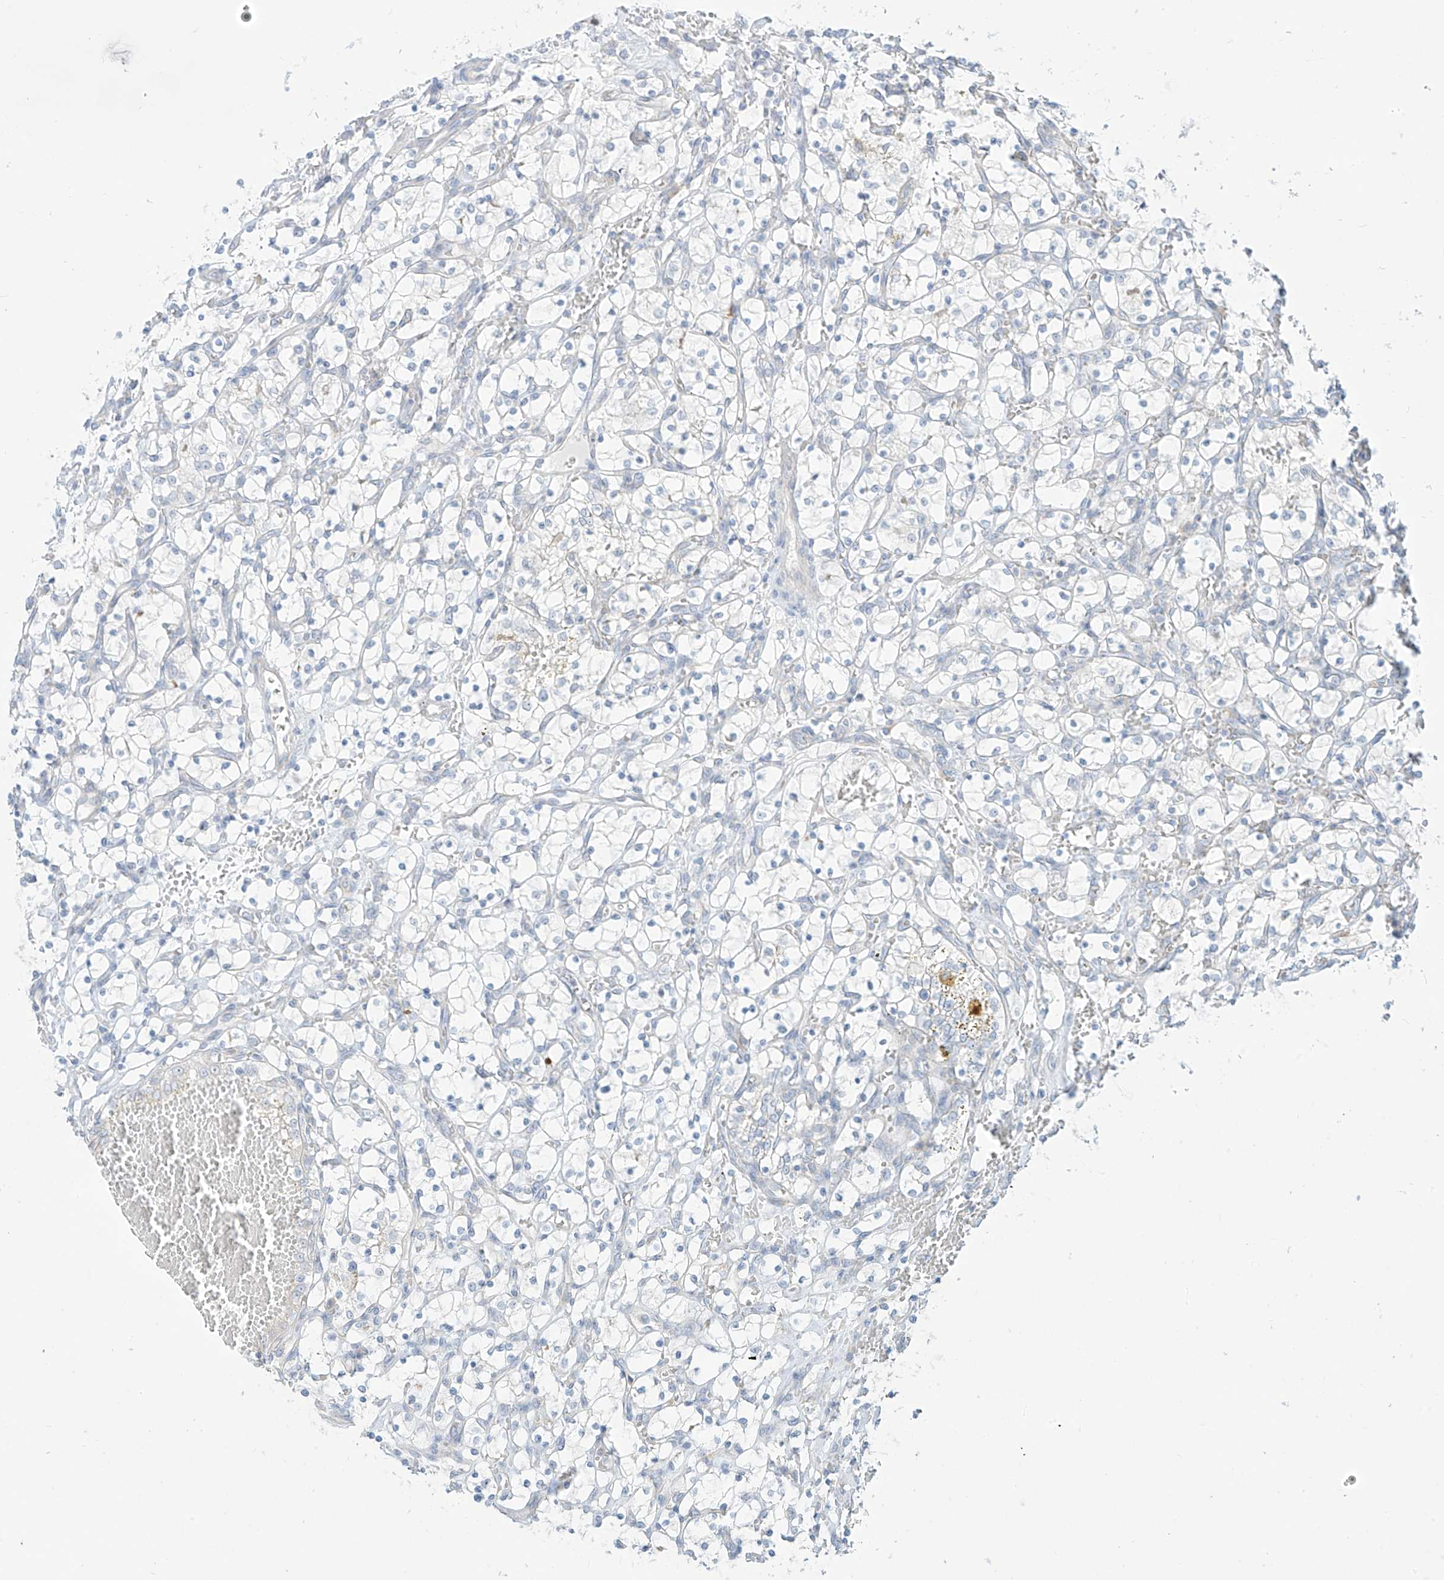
{"staining": {"intensity": "negative", "quantity": "none", "location": "none"}, "tissue": "renal cancer", "cell_type": "Tumor cells", "image_type": "cancer", "snomed": [{"axis": "morphology", "description": "Adenocarcinoma, NOS"}, {"axis": "topography", "description": "Kidney"}], "caption": "This is an immunohistochemistry (IHC) histopathology image of renal adenocarcinoma. There is no expression in tumor cells.", "gene": "SYTL3", "patient": {"sex": "female", "age": 69}}